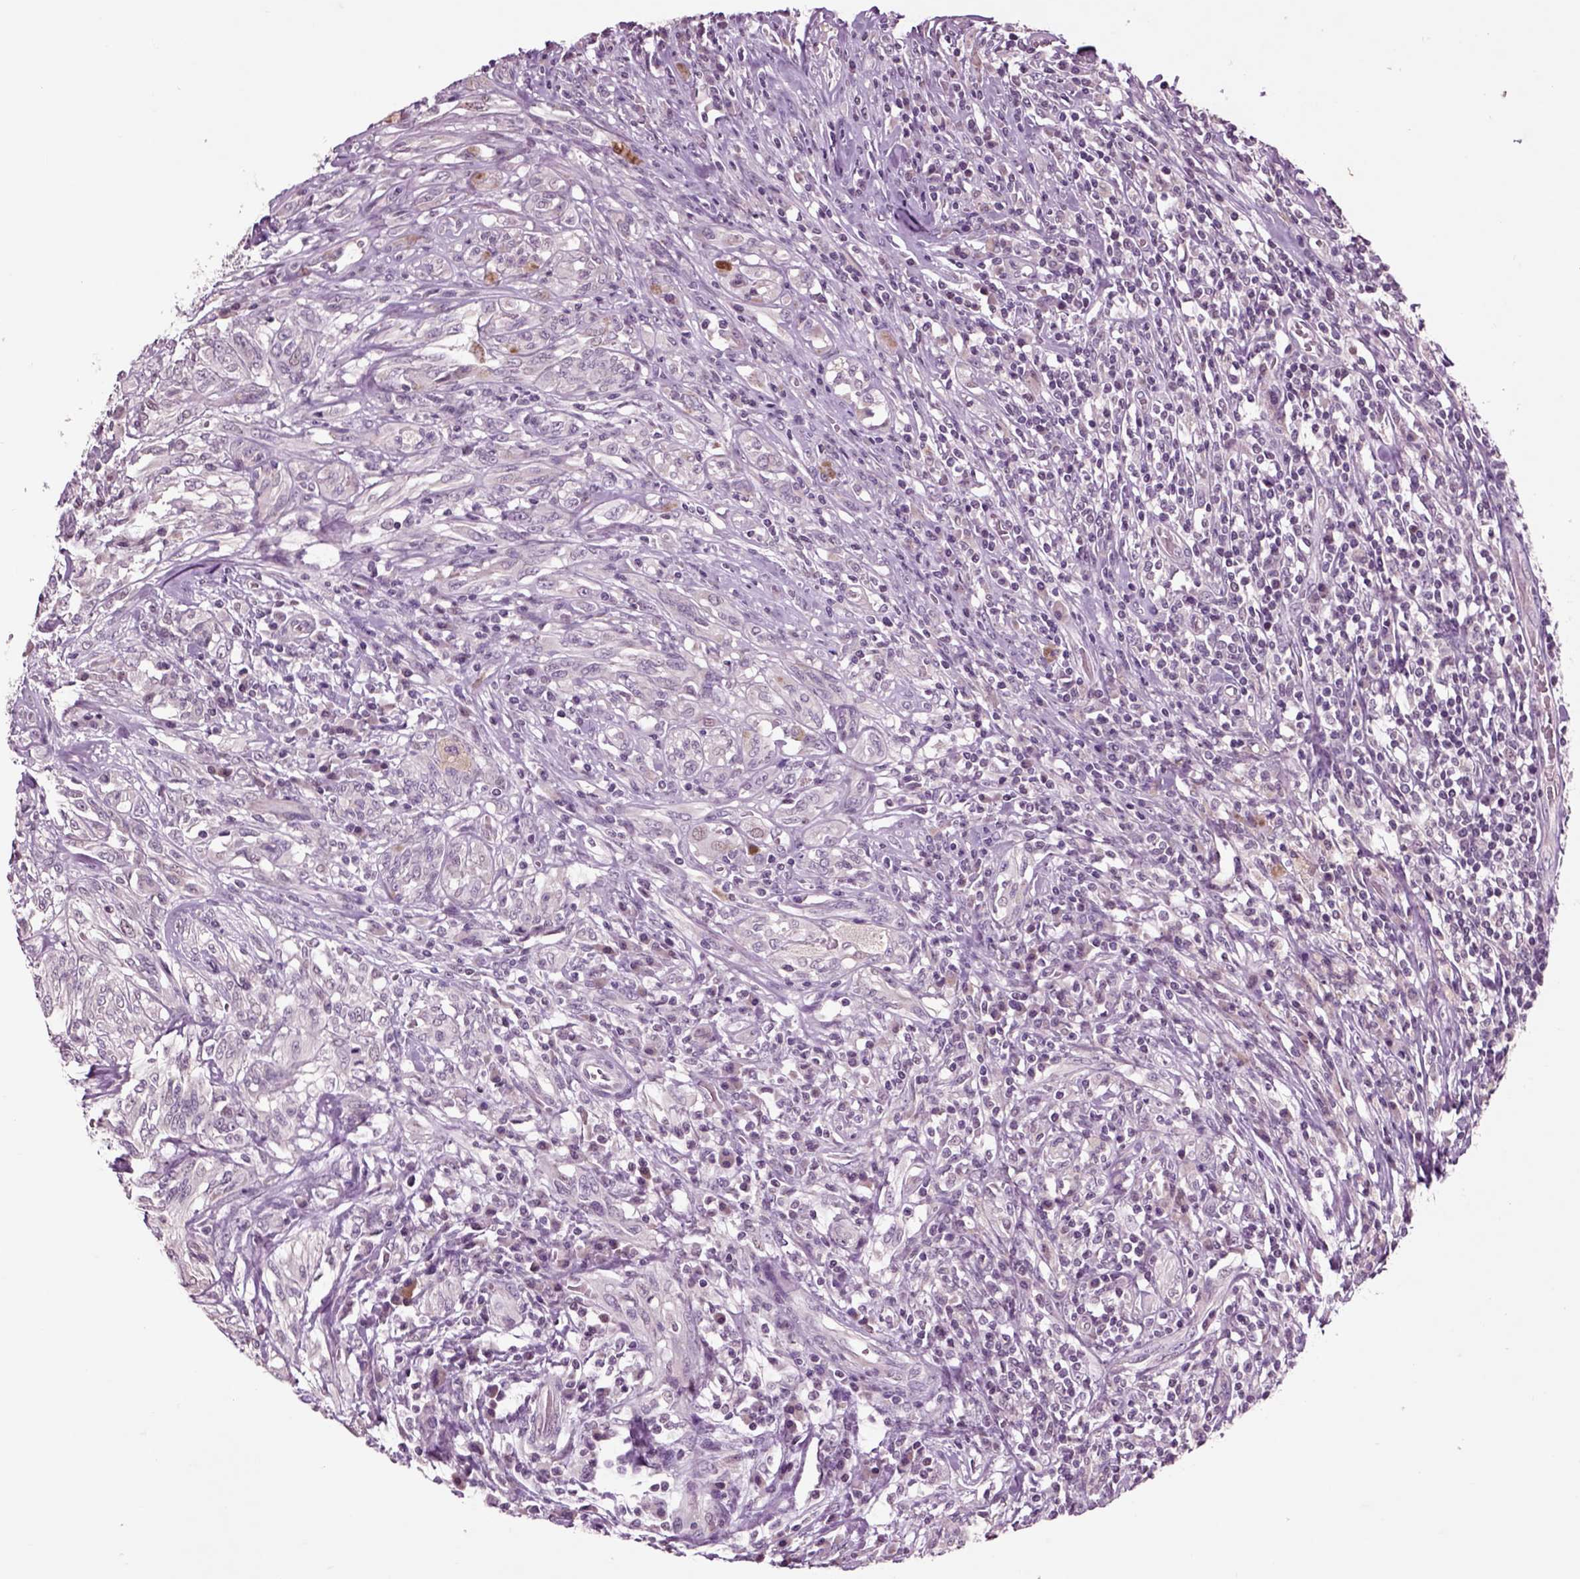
{"staining": {"intensity": "negative", "quantity": "none", "location": "none"}, "tissue": "melanoma", "cell_type": "Tumor cells", "image_type": "cancer", "snomed": [{"axis": "morphology", "description": "Malignant melanoma, NOS"}, {"axis": "topography", "description": "Skin"}], "caption": "The histopathology image reveals no significant positivity in tumor cells of melanoma.", "gene": "CHGB", "patient": {"sex": "female", "age": 91}}